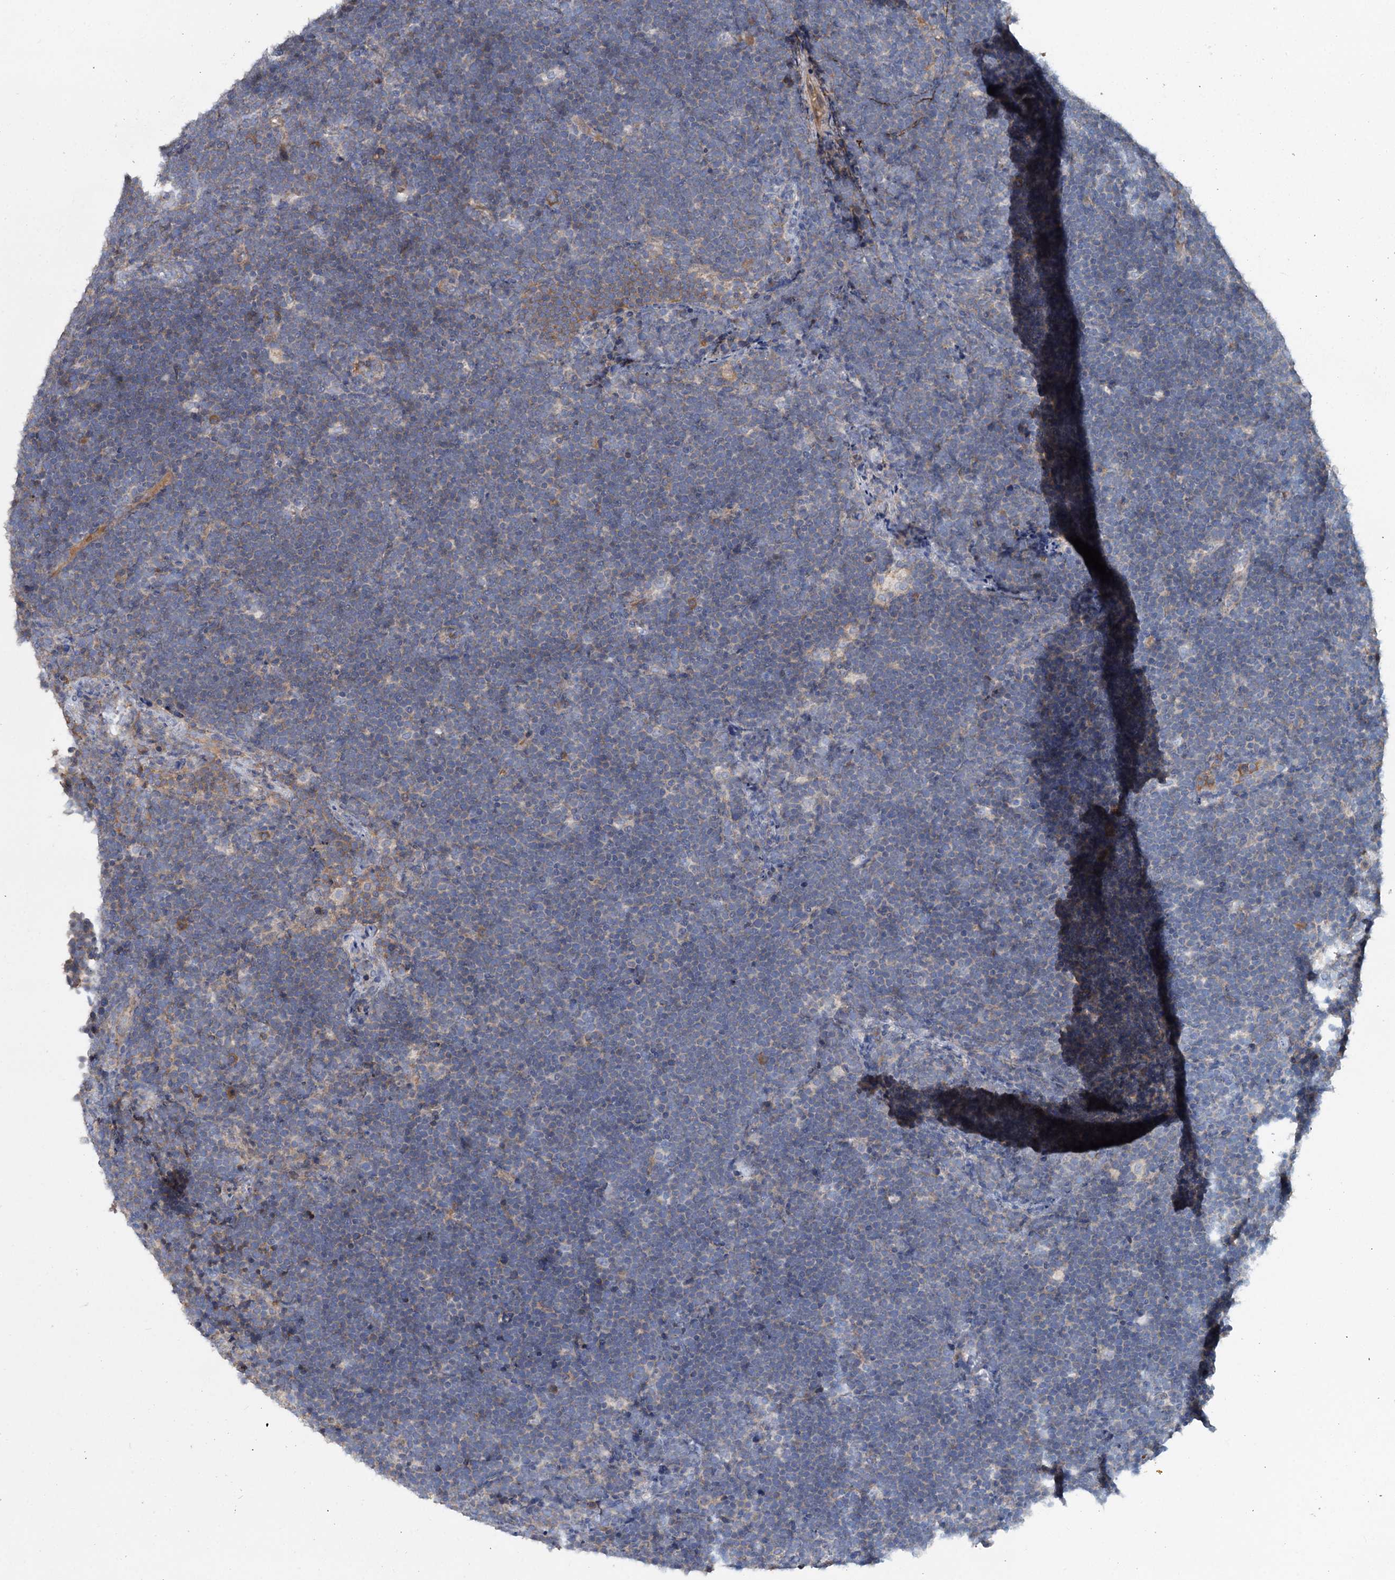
{"staining": {"intensity": "negative", "quantity": "none", "location": "none"}, "tissue": "lymphoma", "cell_type": "Tumor cells", "image_type": "cancer", "snomed": [{"axis": "morphology", "description": "Malignant lymphoma, non-Hodgkin's type, High grade"}, {"axis": "topography", "description": "Lymph node"}], "caption": "Tumor cells are negative for brown protein staining in lymphoma. Nuclei are stained in blue.", "gene": "URAD", "patient": {"sex": "male", "age": 13}}